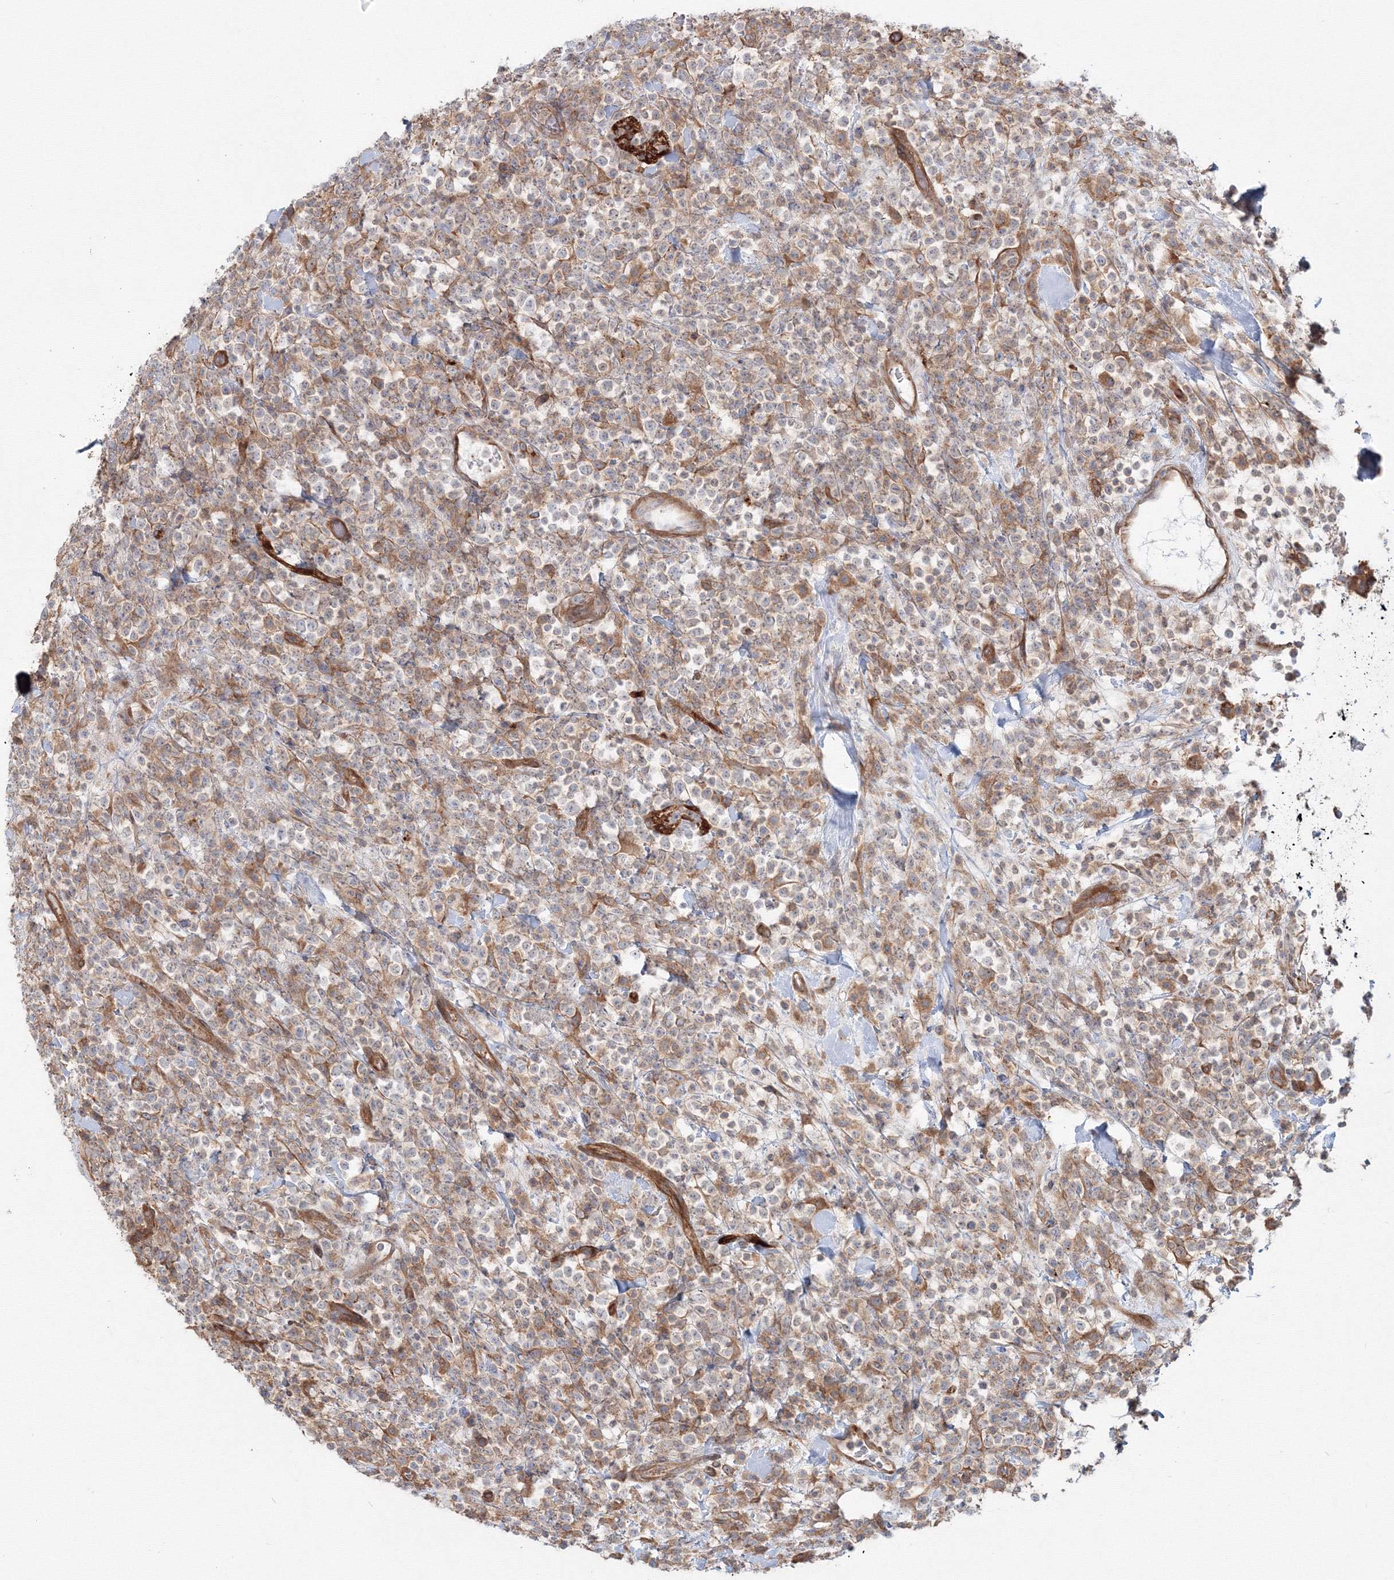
{"staining": {"intensity": "weak", "quantity": "25%-75%", "location": "cytoplasmic/membranous"}, "tissue": "lymphoma", "cell_type": "Tumor cells", "image_type": "cancer", "snomed": [{"axis": "morphology", "description": "Malignant lymphoma, non-Hodgkin's type, High grade"}, {"axis": "topography", "description": "Colon"}], "caption": "High-magnification brightfield microscopy of lymphoma stained with DAB (brown) and counterstained with hematoxylin (blue). tumor cells exhibit weak cytoplasmic/membranous staining is seen in approximately25%-75% of cells.", "gene": "SH3PXD2A", "patient": {"sex": "female", "age": 53}}